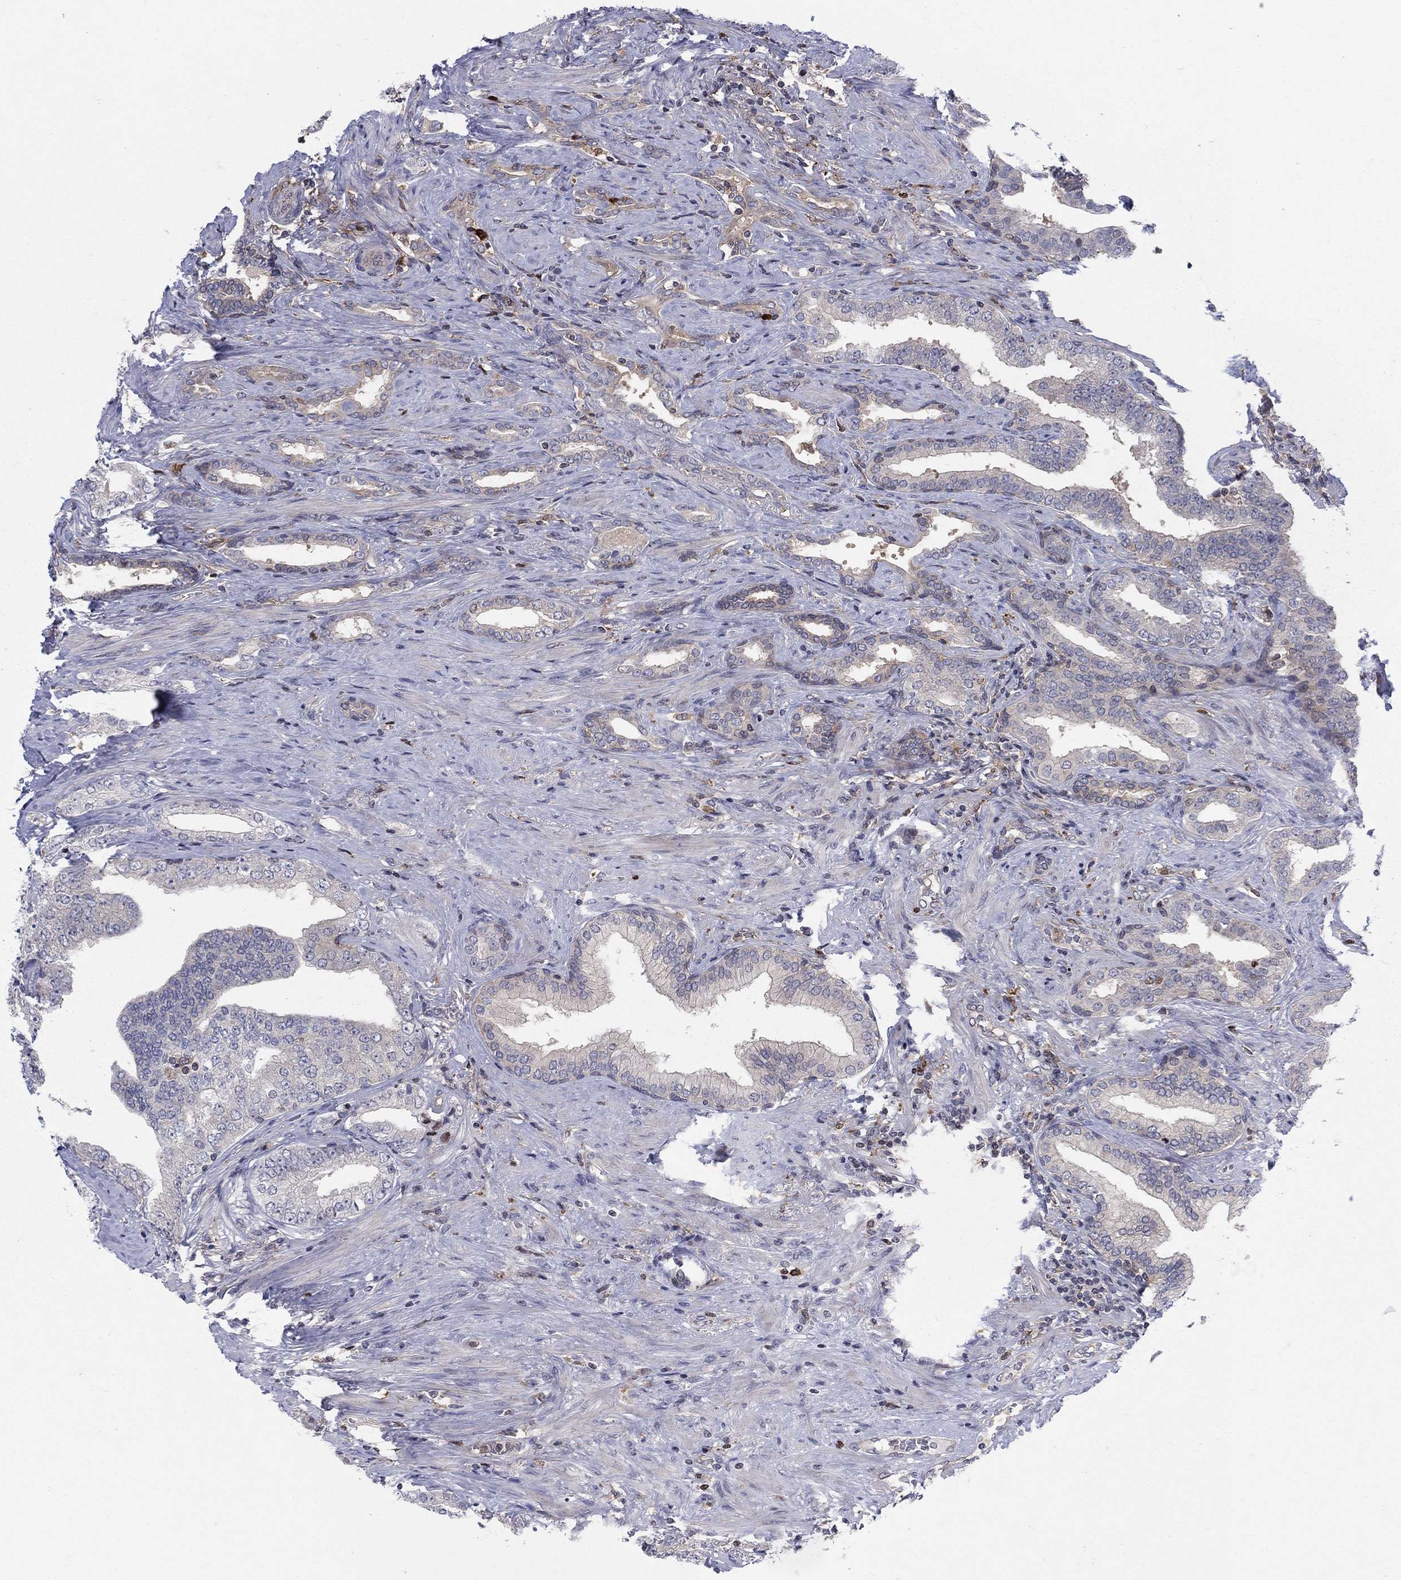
{"staining": {"intensity": "negative", "quantity": "none", "location": "none"}, "tissue": "prostate cancer", "cell_type": "Tumor cells", "image_type": "cancer", "snomed": [{"axis": "morphology", "description": "Adenocarcinoma, Low grade"}, {"axis": "topography", "description": "Prostate and seminal vesicle, NOS"}], "caption": "There is no significant staining in tumor cells of prostate low-grade adenocarcinoma. The staining is performed using DAB (3,3'-diaminobenzidine) brown chromogen with nuclei counter-stained in using hematoxylin.", "gene": "ZNHIT3", "patient": {"sex": "male", "age": 61}}